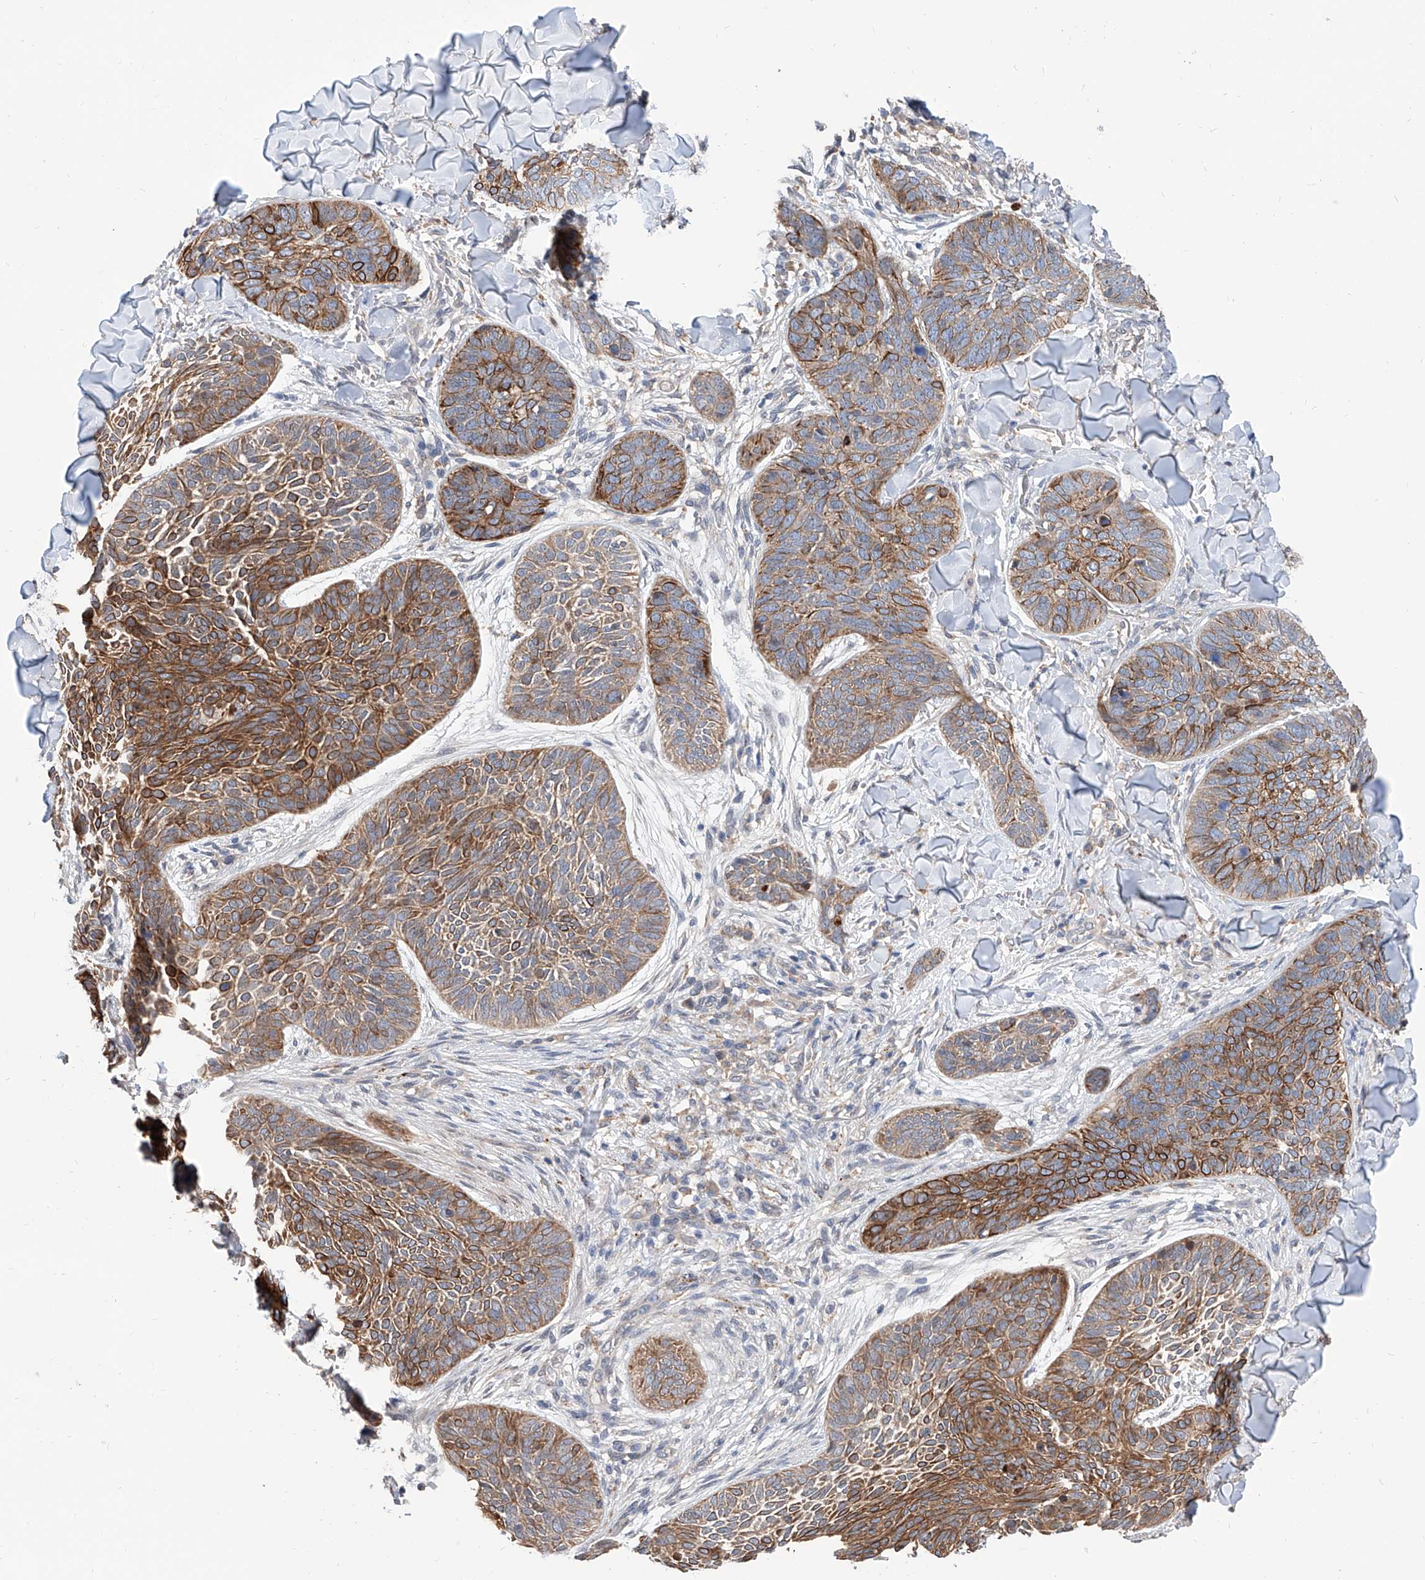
{"staining": {"intensity": "moderate", "quantity": ">75%", "location": "cytoplasmic/membranous"}, "tissue": "skin cancer", "cell_type": "Tumor cells", "image_type": "cancer", "snomed": [{"axis": "morphology", "description": "Basal cell carcinoma"}, {"axis": "topography", "description": "Skin"}], "caption": "Moderate cytoplasmic/membranous expression for a protein is seen in approximately >75% of tumor cells of skin basal cell carcinoma using immunohistochemistry (IHC).", "gene": "MAGEE2", "patient": {"sex": "male", "age": 85}}